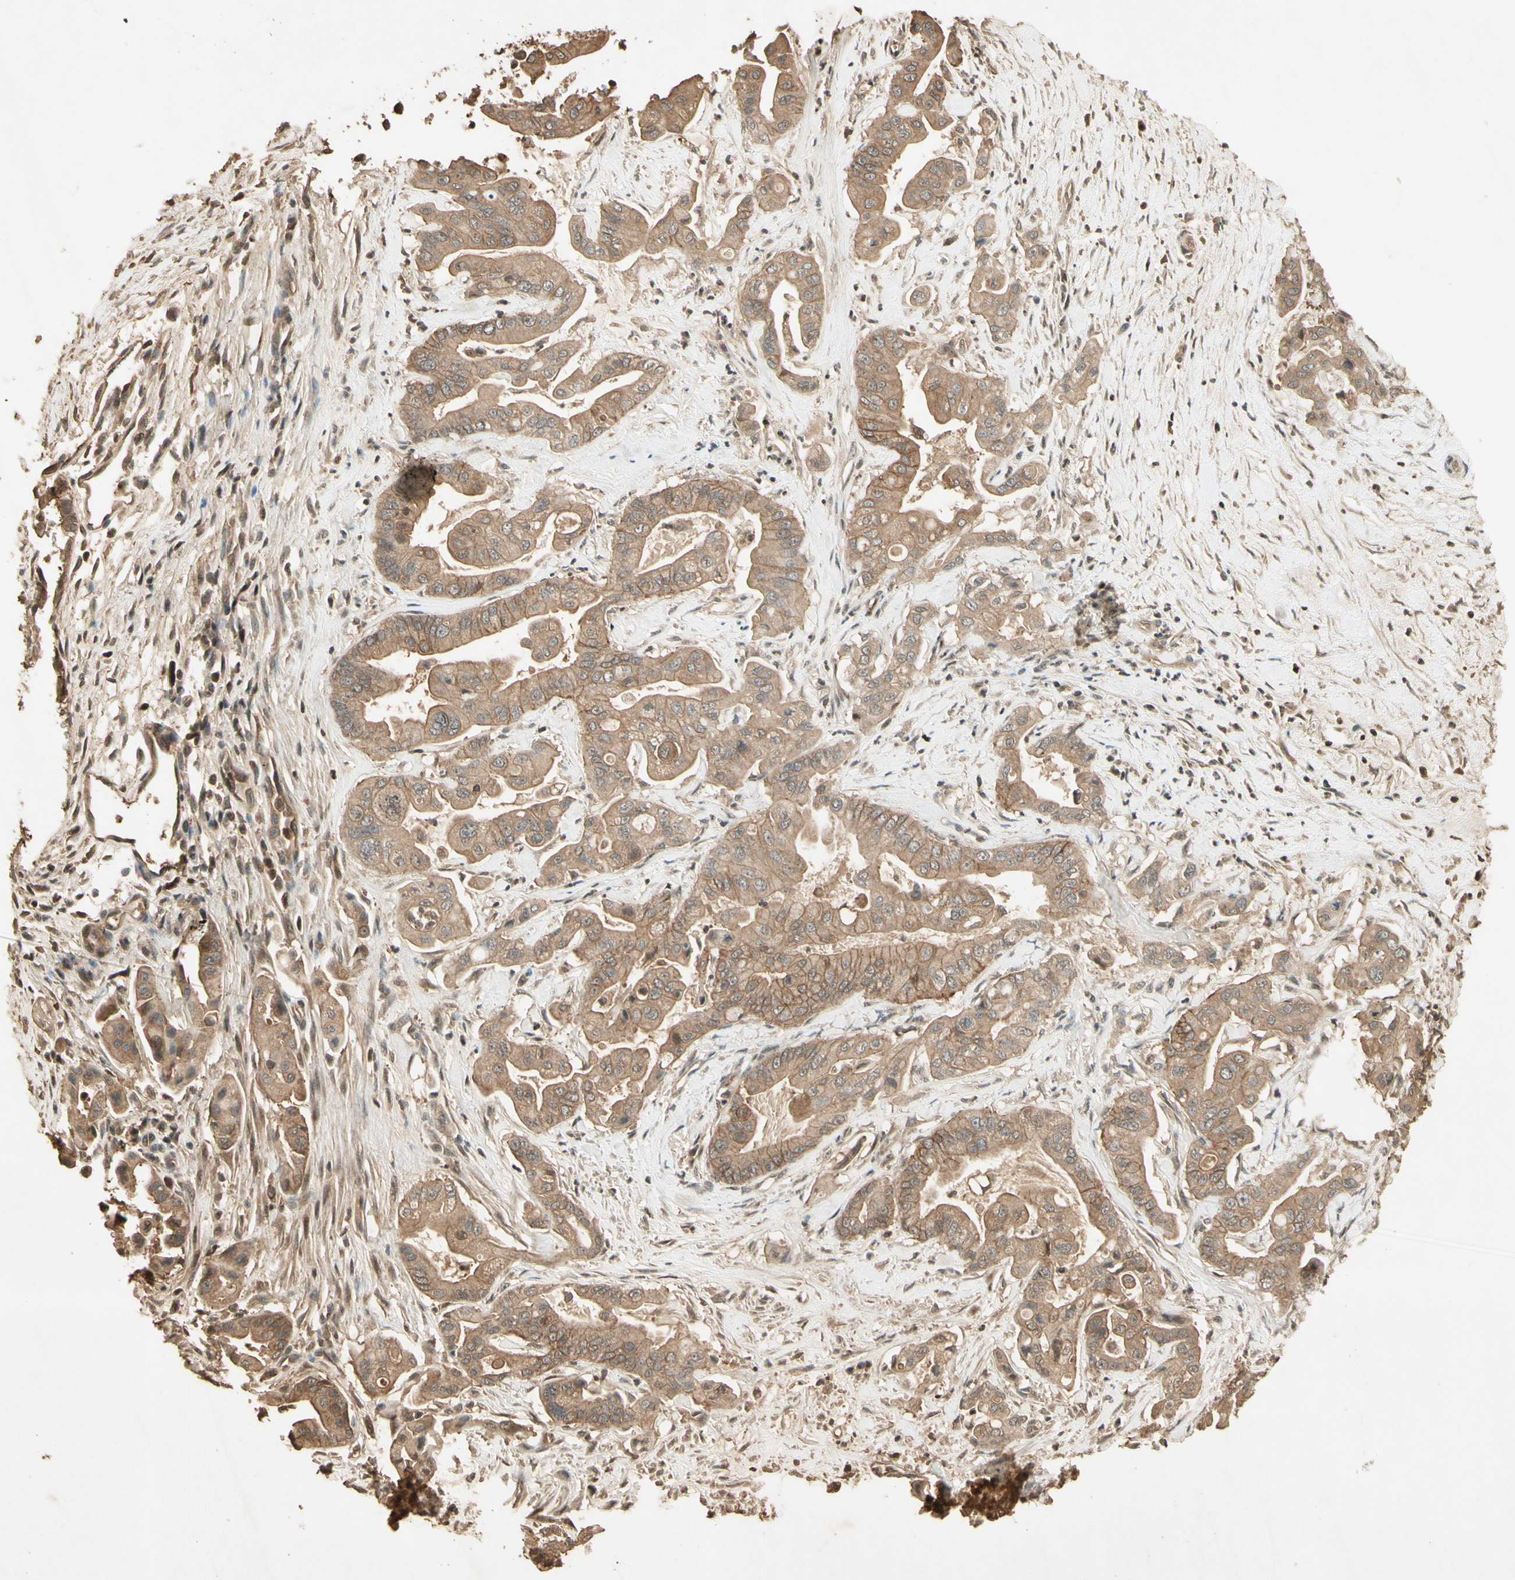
{"staining": {"intensity": "moderate", "quantity": ">75%", "location": "cytoplasmic/membranous"}, "tissue": "pancreatic cancer", "cell_type": "Tumor cells", "image_type": "cancer", "snomed": [{"axis": "morphology", "description": "Adenocarcinoma, NOS"}, {"axis": "topography", "description": "Pancreas"}], "caption": "IHC photomicrograph of pancreatic cancer stained for a protein (brown), which shows medium levels of moderate cytoplasmic/membranous staining in about >75% of tumor cells.", "gene": "SMAD9", "patient": {"sex": "female", "age": 75}}